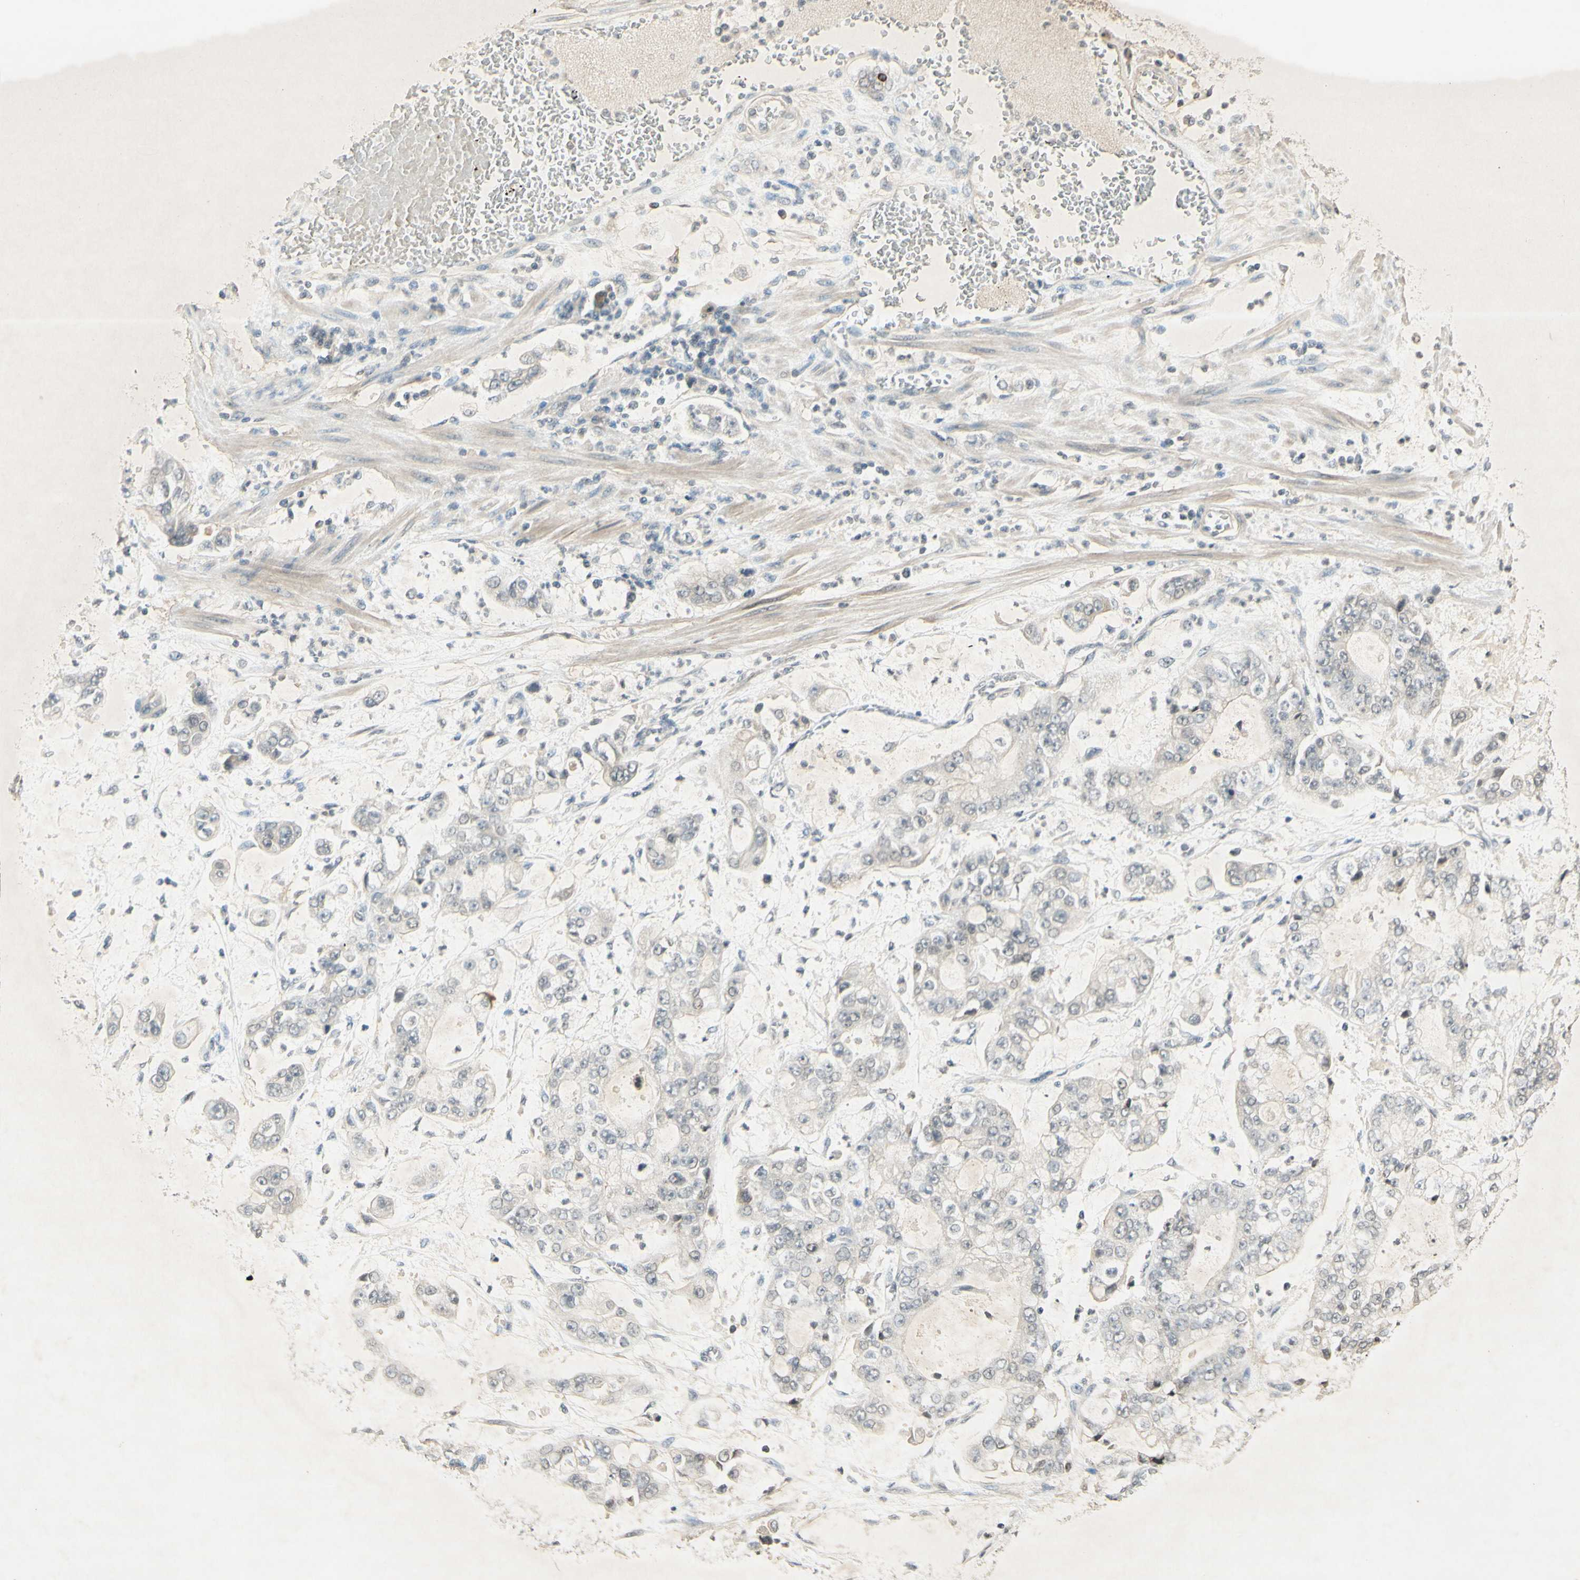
{"staining": {"intensity": "negative", "quantity": "none", "location": "none"}, "tissue": "stomach cancer", "cell_type": "Tumor cells", "image_type": "cancer", "snomed": [{"axis": "morphology", "description": "Adenocarcinoma, NOS"}, {"axis": "topography", "description": "Stomach"}], "caption": "DAB immunohistochemical staining of stomach adenocarcinoma demonstrates no significant positivity in tumor cells.", "gene": "GLI1", "patient": {"sex": "male", "age": 76}}